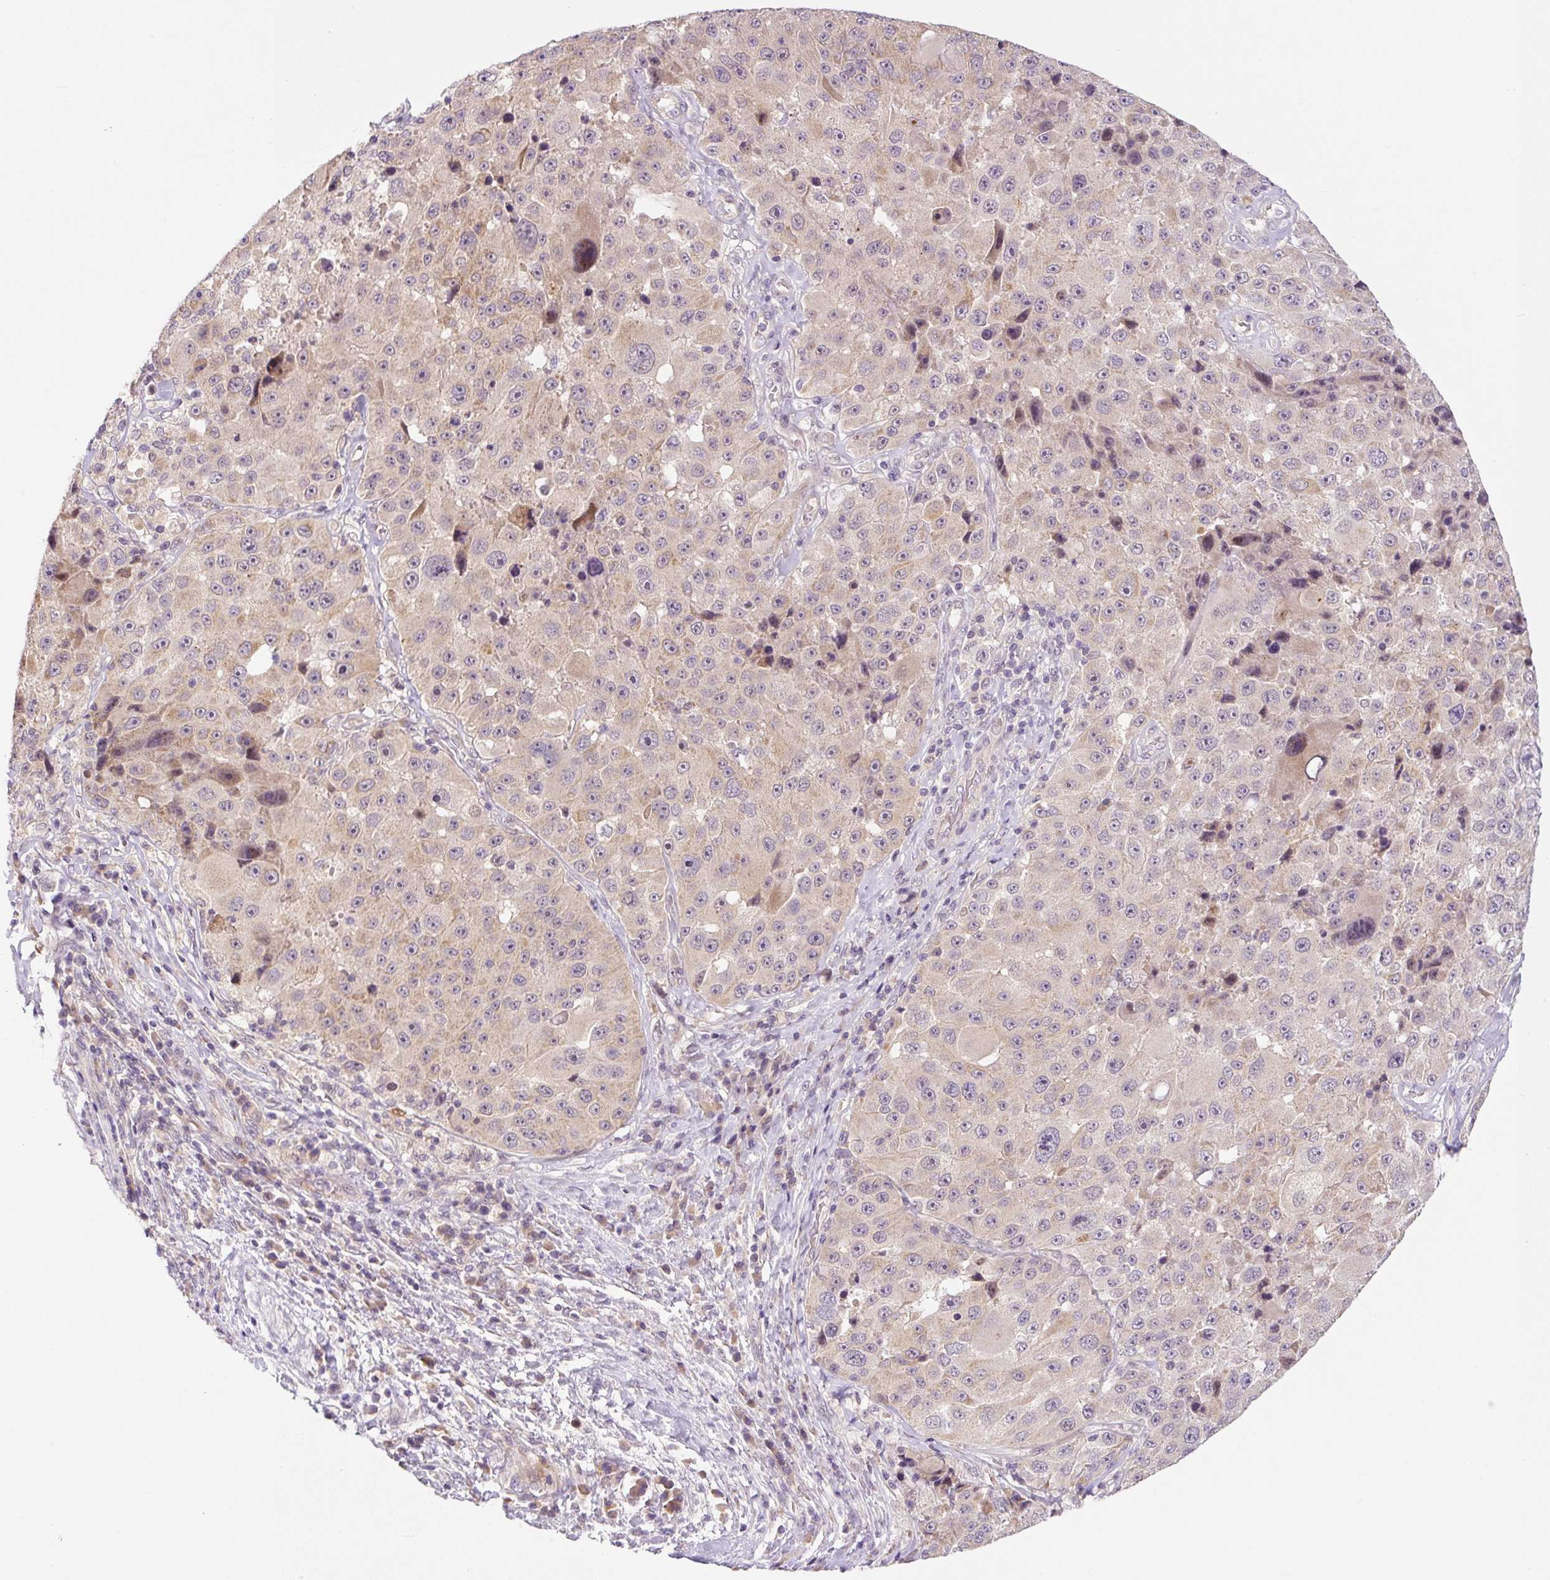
{"staining": {"intensity": "weak", "quantity": "<25%", "location": "cytoplasmic/membranous"}, "tissue": "melanoma", "cell_type": "Tumor cells", "image_type": "cancer", "snomed": [{"axis": "morphology", "description": "Malignant melanoma, Metastatic site"}, {"axis": "topography", "description": "Lymph node"}], "caption": "Melanoma was stained to show a protein in brown. There is no significant expression in tumor cells. The staining is performed using DAB brown chromogen with nuclei counter-stained in using hematoxylin.", "gene": "PRKAA2", "patient": {"sex": "male", "age": 62}}